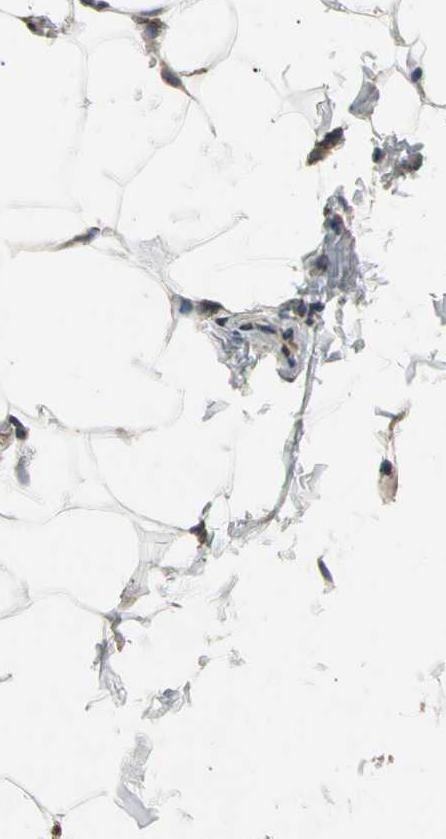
{"staining": {"intensity": "moderate", "quantity": ">75%", "location": "cytoplasmic/membranous"}, "tissue": "adipose tissue", "cell_type": "Adipocytes", "image_type": "normal", "snomed": [{"axis": "morphology", "description": "Normal tissue, NOS"}, {"axis": "topography", "description": "Vascular tissue"}], "caption": "Adipose tissue stained with IHC shows moderate cytoplasmic/membranous positivity in about >75% of adipocytes.", "gene": "PRDX4", "patient": {"sex": "male", "age": 41}}